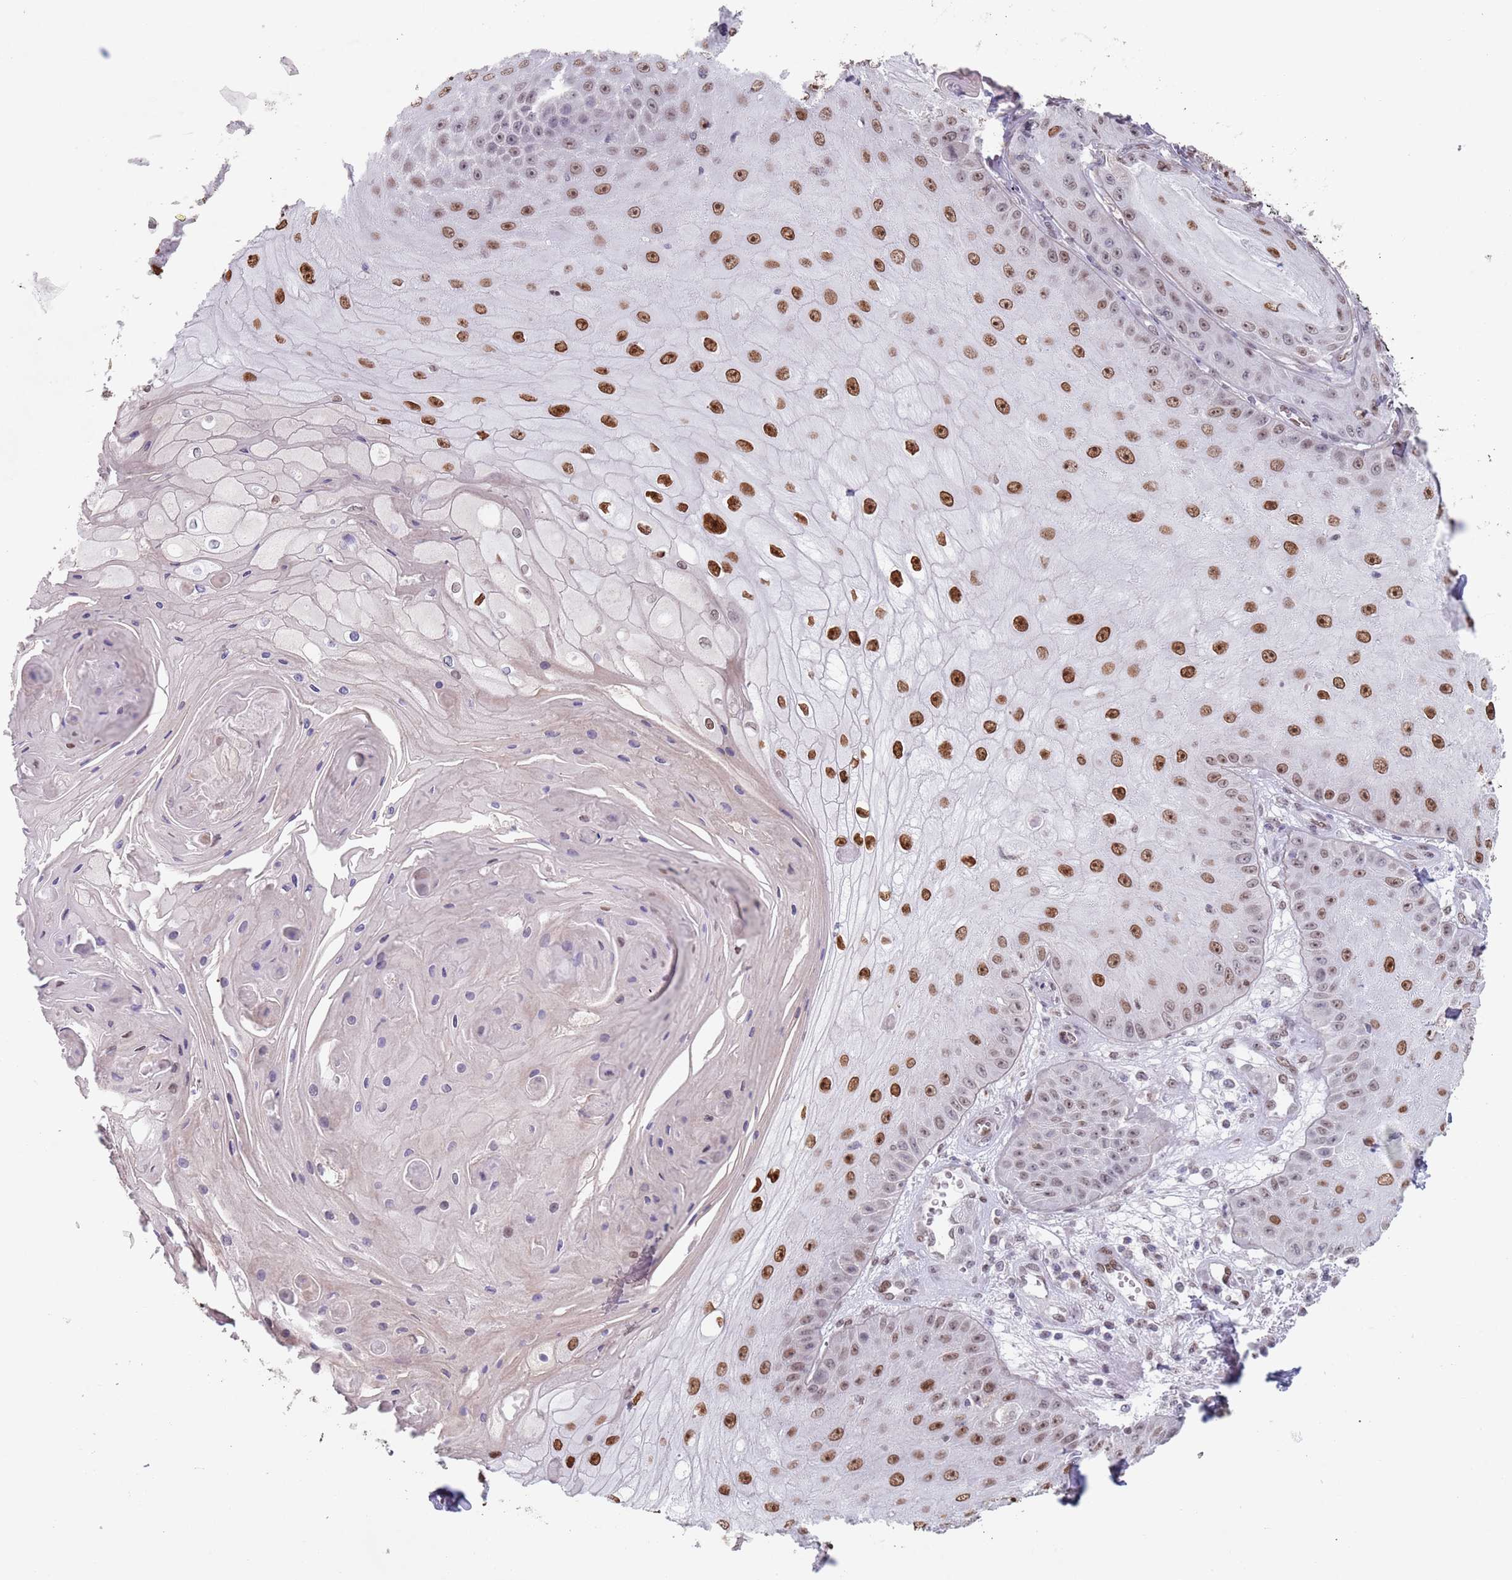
{"staining": {"intensity": "moderate", "quantity": "25%-75%", "location": "nuclear"}, "tissue": "skin cancer", "cell_type": "Tumor cells", "image_type": "cancer", "snomed": [{"axis": "morphology", "description": "Squamous cell carcinoma, NOS"}, {"axis": "topography", "description": "Skin"}], "caption": "A high-resolution image shows IHC staining of skin squamous cell carcinoma, which exhibits moderate nuclear staining in about 25%-75% of tumor cells. (DAB IHC, brown staining for protein, blue staining for nuclei).", "gene": "MFSD12", "patient": {"sex": "male", "age": 70}}